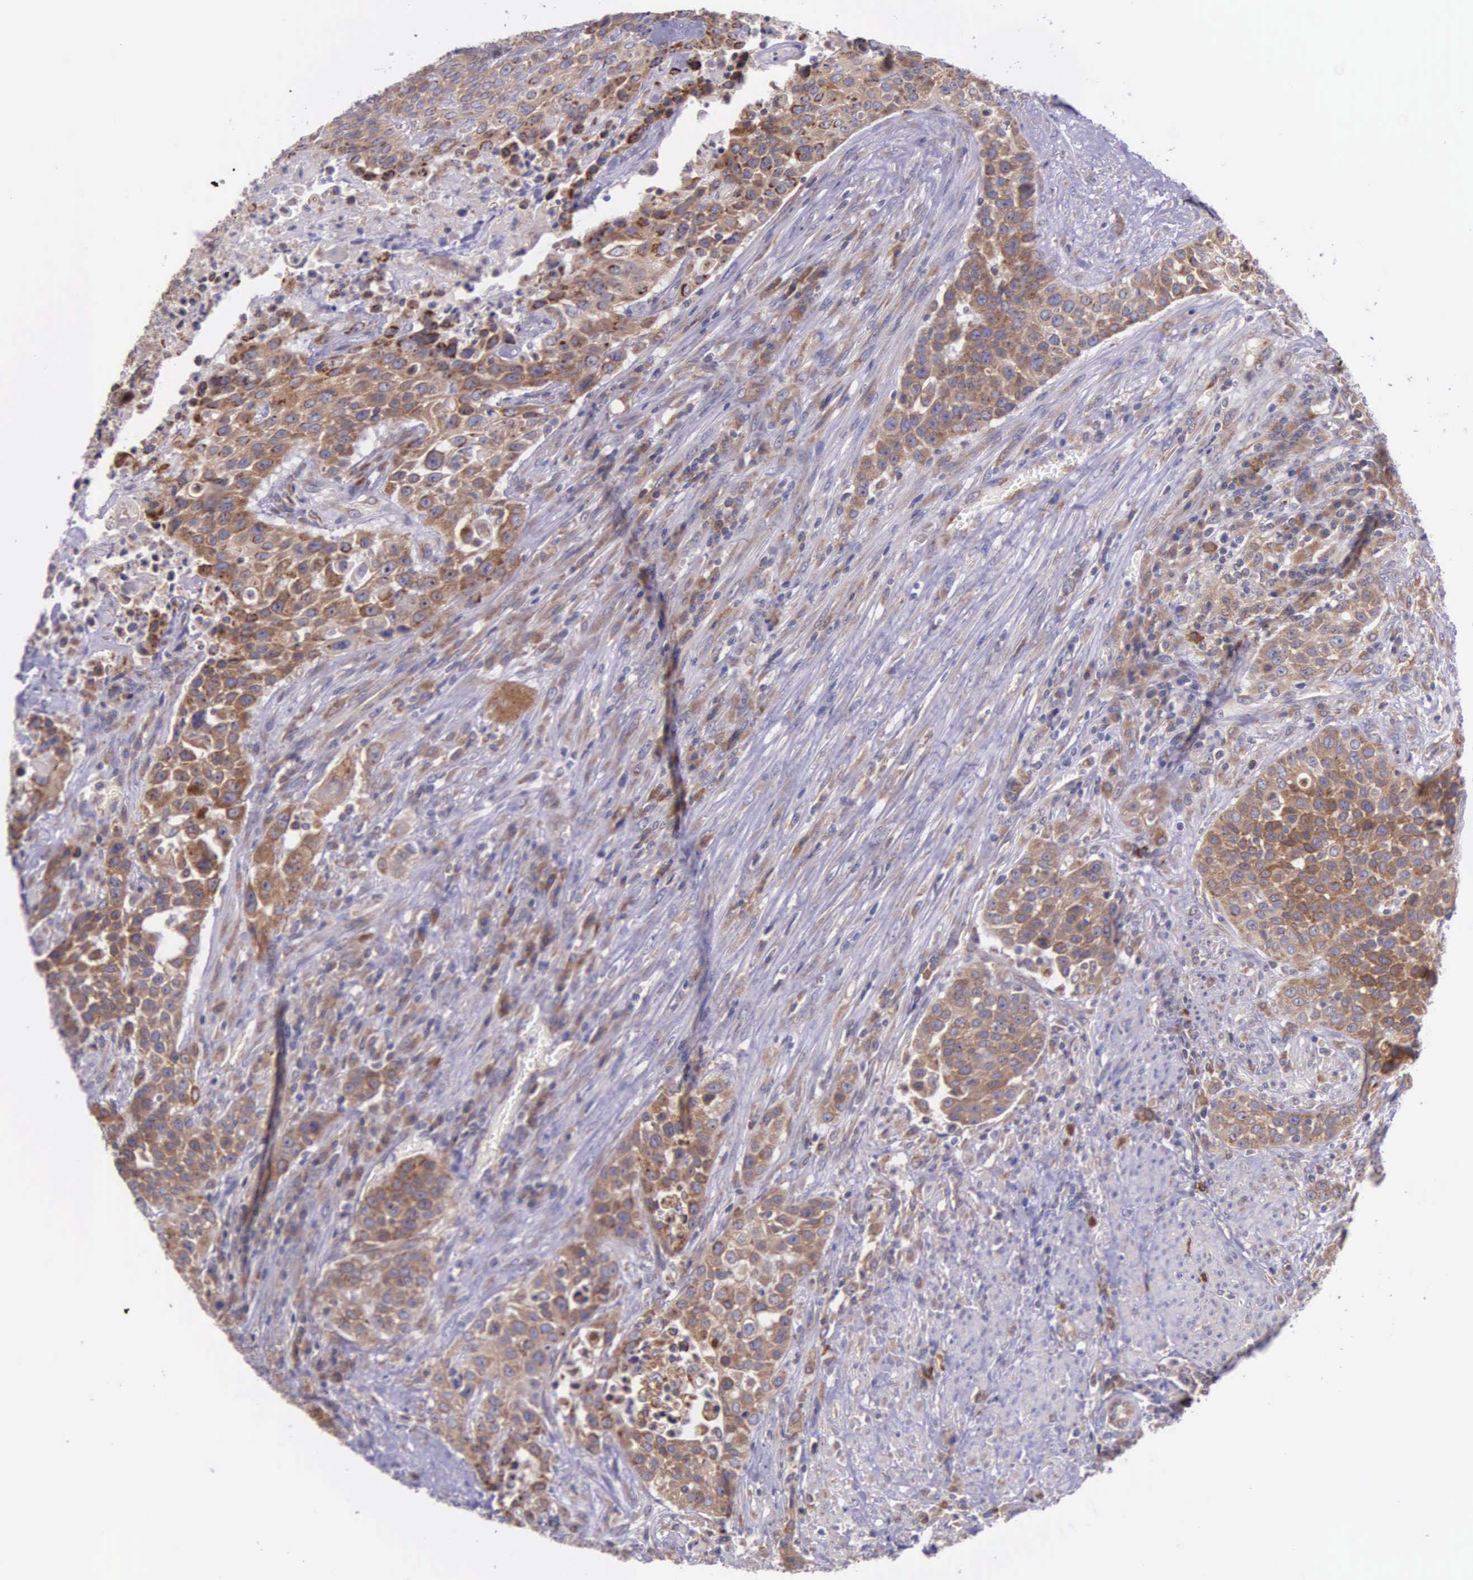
{"staining": {"intensity": "moderate", "quantity": ">75%", "location": "cytoplasmic/membranous"}, "tissue": "urothelial cancer", "cell_type": "Tumor cells", "image_type": "cancer", "snomed": [{"axis": "morphology", "description": "Urothelial carcinoma, High grade"}, {"axis": "topography", "description": "Urinary bladder"}], "caption": "Urothelial cancer stained with DAB (3,3'-diaminobenzidine) IHC reveals medium levels of moderate cytoplasmic/membranous expression in about >75% of tumor cells.", "gene": "NSDHL", "patient": {"sex": "male", "age": 74}}